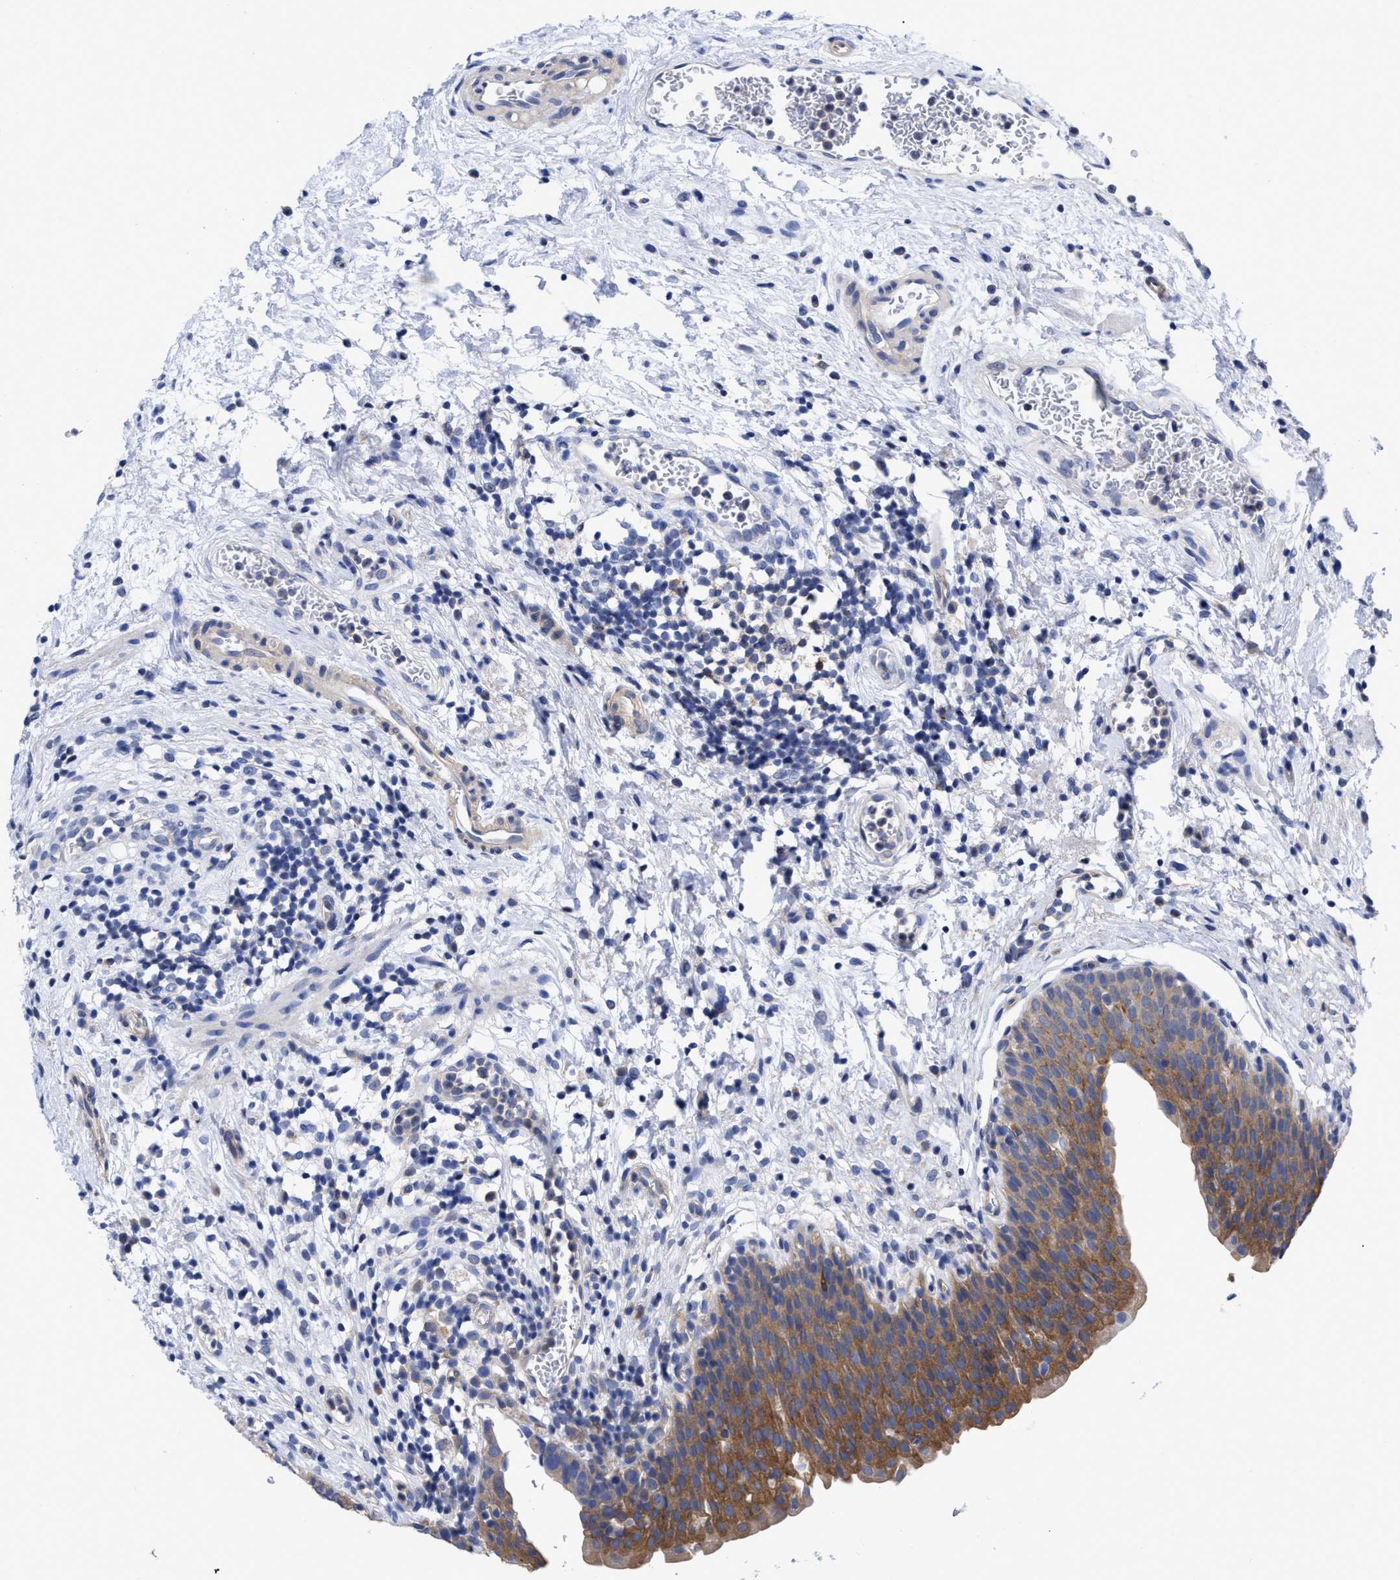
{"staining": {"intensity": "moderate", "quantity": ">75%", "location": "cytoplasmic/membranous"}, "tissue": "urinary bladder", "cell_type": "Urothelial cells", "image_type": "normal", "snomed": [{"axis": "morphology", "description": "Normal tissue, NOS"}, {"axis": "topography", "description": "Urinary bladder"}], "caption": "Protein staining displays moderate cytoplasmic/membranous expression in about >75% of urothelial cells in unremarkable urinary bladder. The protein of interest is stained brown, and the nuclei are stained in blue (DAB IHC with brightfield microscopy, high magnification).", "gene": "IRAG2", "patient": {"sex": "male", "age": 37}}